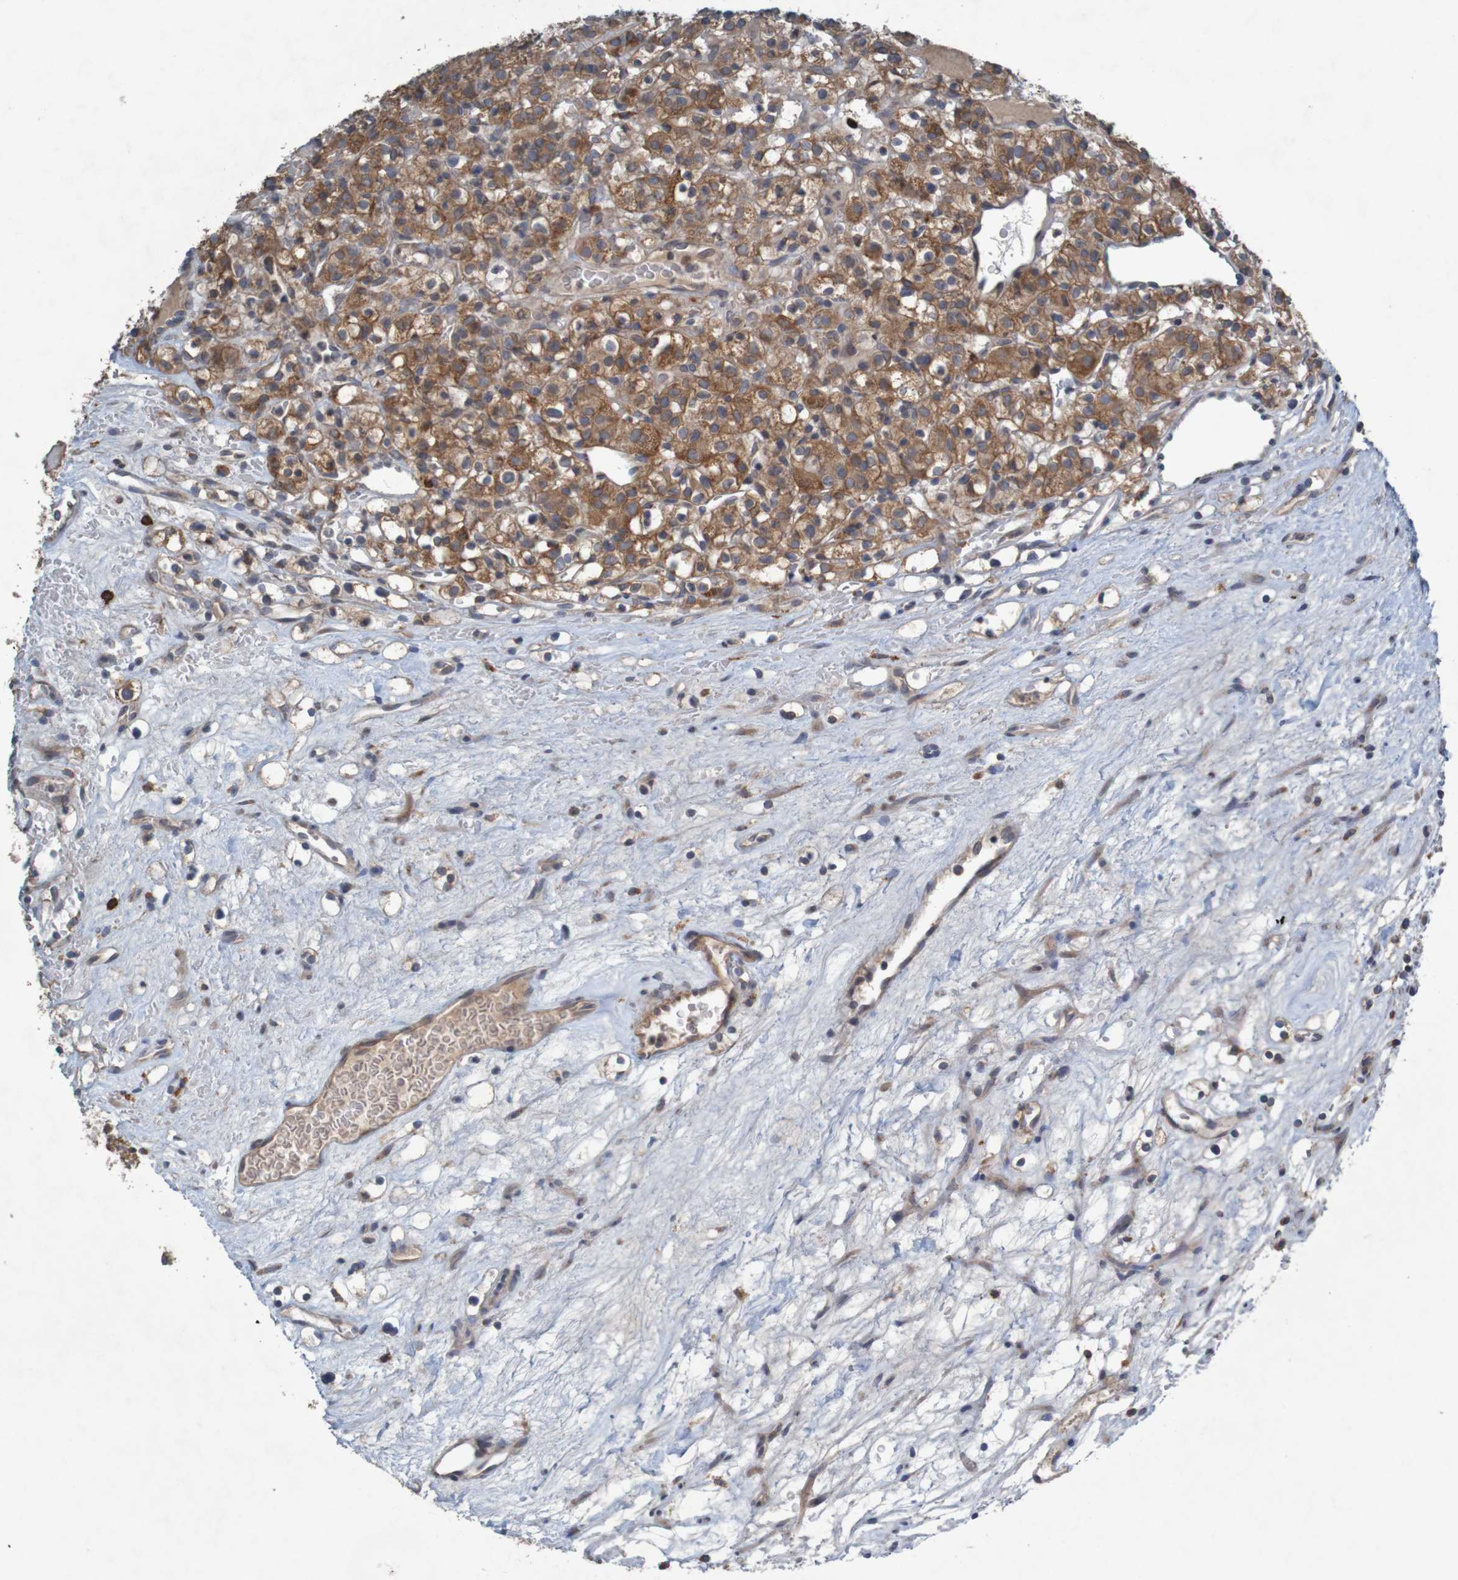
{"staining": {"intensity": "moderate", "quantity": ">75%", "location": "cytoplasmic/membranous"}, "tissue": "renal cancer", "cell_type": "Tumor cells", "image_type": "cancer", "snomed": [{"axis": "morphology", "description": "Normal tissue, NOS"}, {"axis": "morphology", "description": "Adenocarcinoma, NOS"}, {"axis": "topography", "description": "Kidney"}], "caption": "Immunohistochemical staining of human renal cancer reveals medium levels of moderate cytoplasmic/membranous protein staining in about >75% of tumor cells.", "gene": "B3GAT2", "patient": {"sex": "female", "age": 72}}